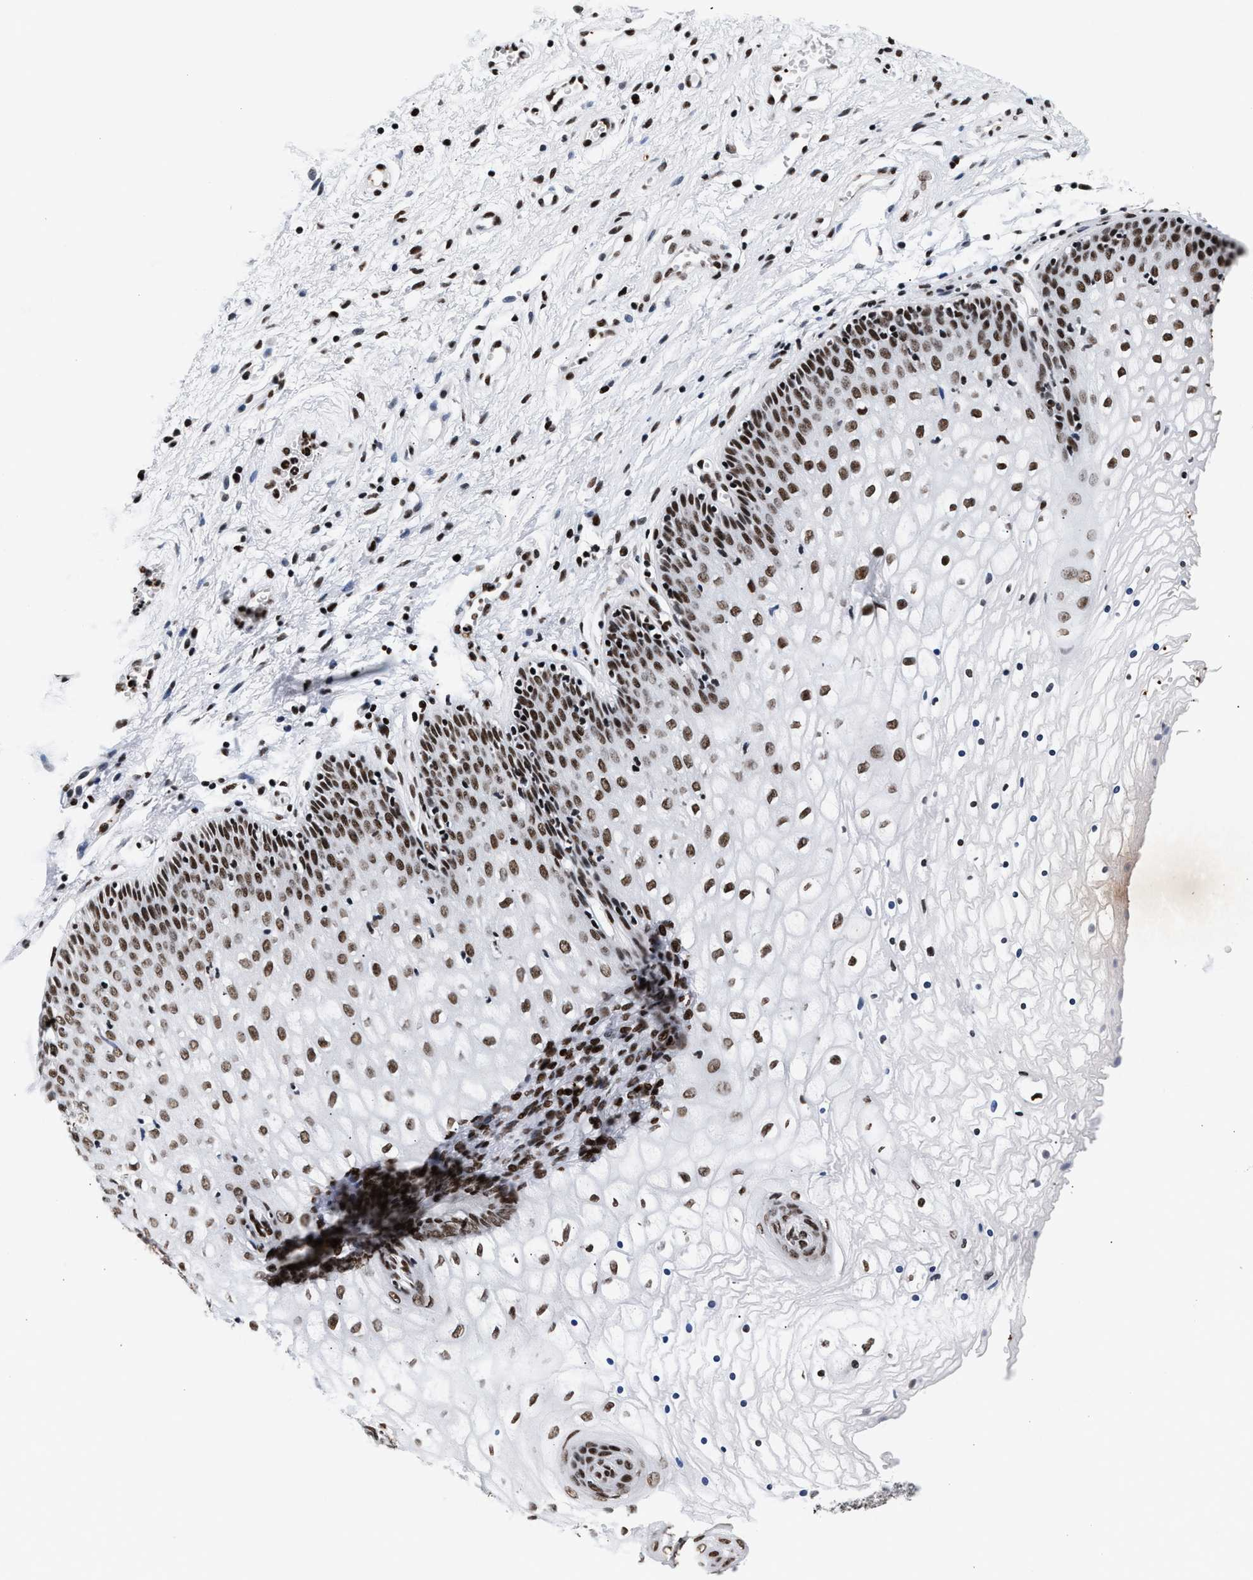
{"staining": {"intensity": "strong", "quantity": ">75%", "location": "nuclear"}, "tissue": "vagina", "cell_type": "Squamous epithelial cells", "image_type": "normal", "snomed": [{"axis": "morphology", "description": "Normal tissue, NOS"}, {"axis": "topography", "description": "Vagina"}], "caption": "Strong nuclear positivity for a protein is present in approximately >75% of squamous epithelial cells of unremarkable vagina using immunohistochemistry.", "gene": "RAD21", "patient": {"sex": "female", "age": 34}}